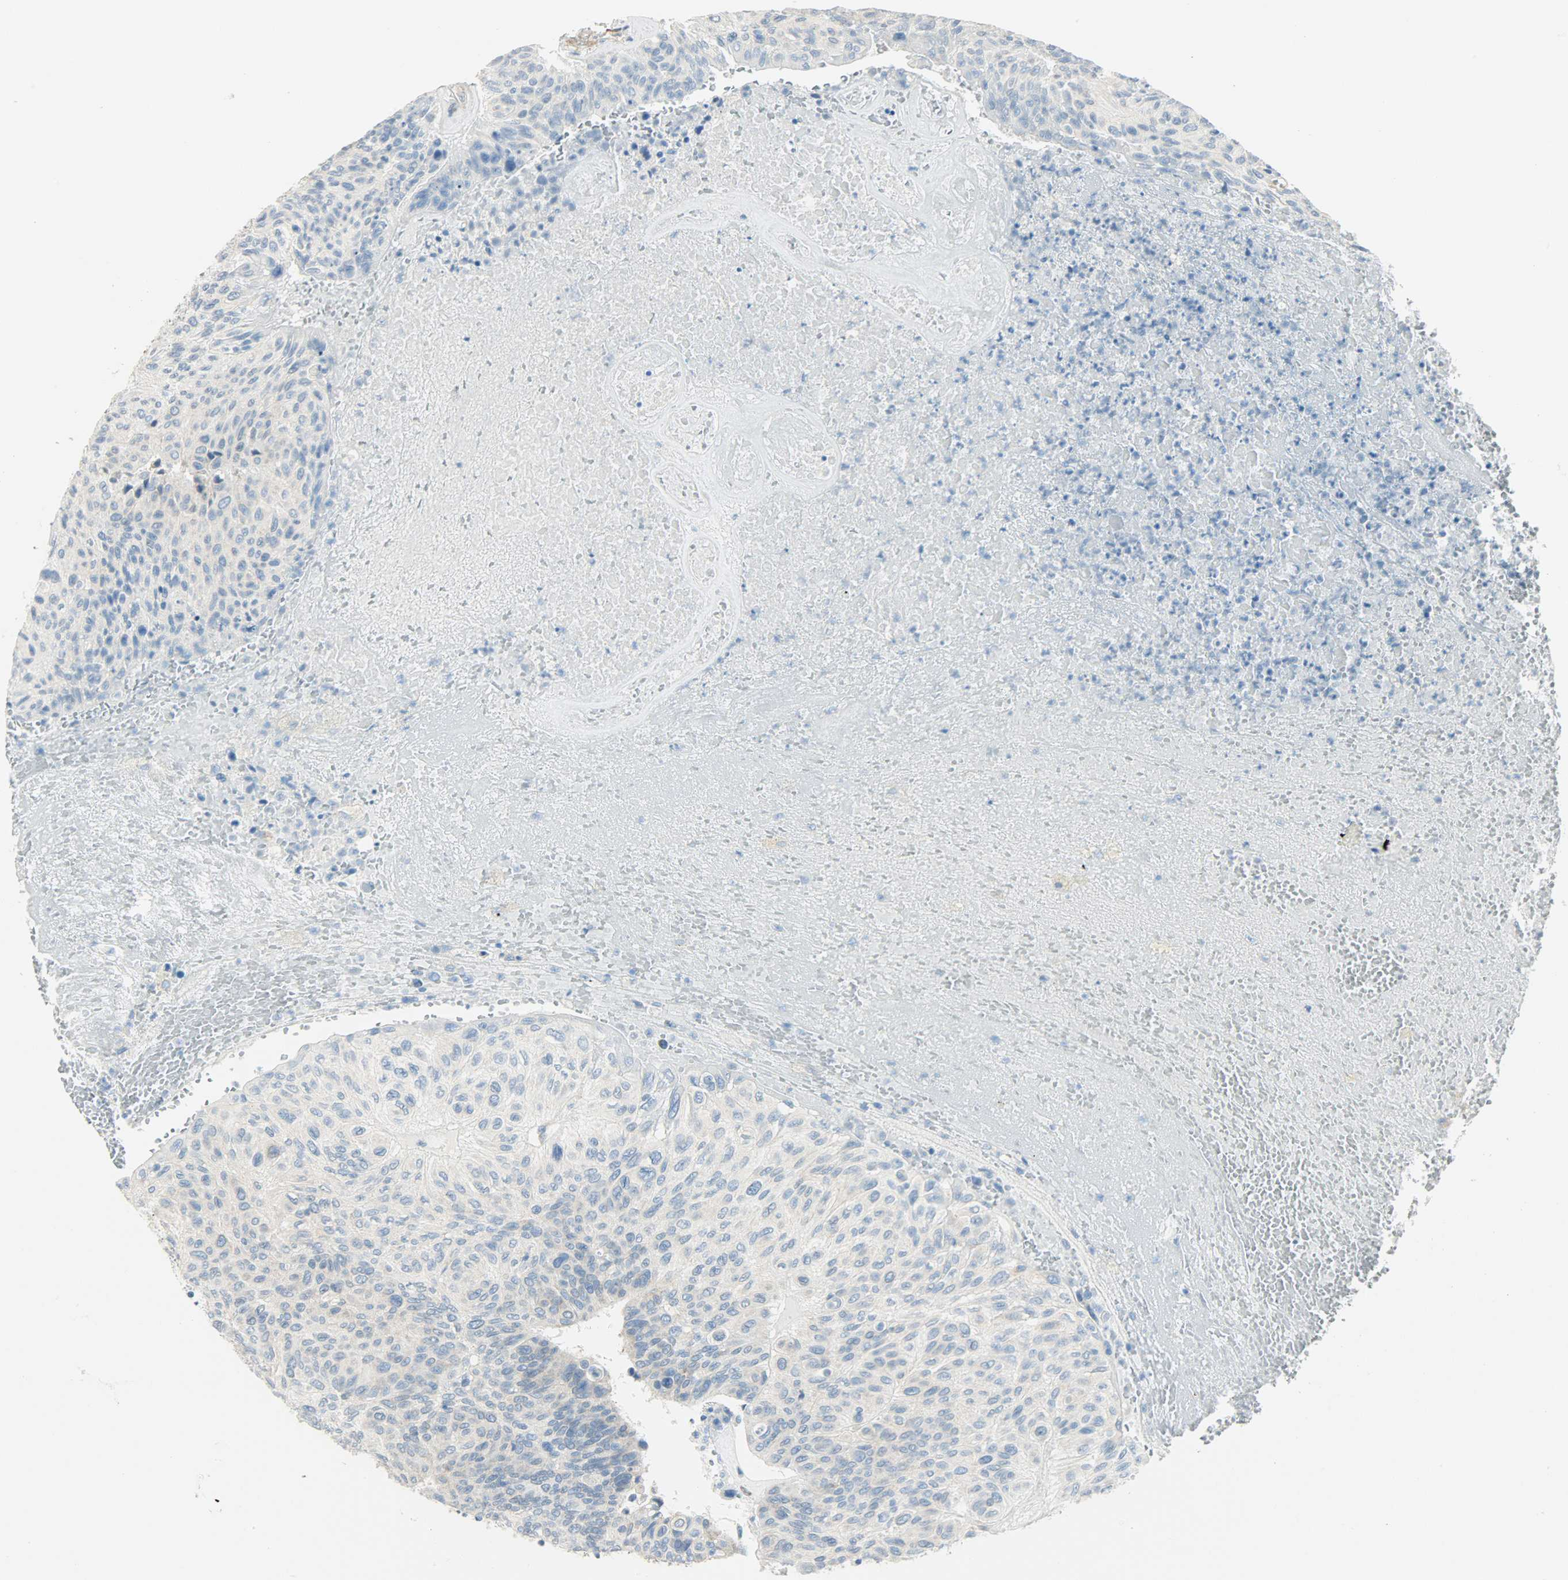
{"staining": {"intensity": "weak", "quantity": "25%-75%", "location": "cytoplasmic/membranous"}, "tissue": "urothelial cancer", "cell_type": "Tumor cells", "image_type": "cancer", "snomed": [{"axis": "morphology", "description": "Urothelial carcinoma, High grade"}, {"axis": "topography", "description": "Urinary bladder"}], "caption": "Weak cytoplasmic/membranous protein staining is present in approximately 25%-75% of tumor cells in urothelial cancer. (DAB (3,3'-diaminobenzidine) = brown stain, brightfield microscopy at high magnification).", "gene": "PKD2", "patient": {"sex": "male", "age": 66}}